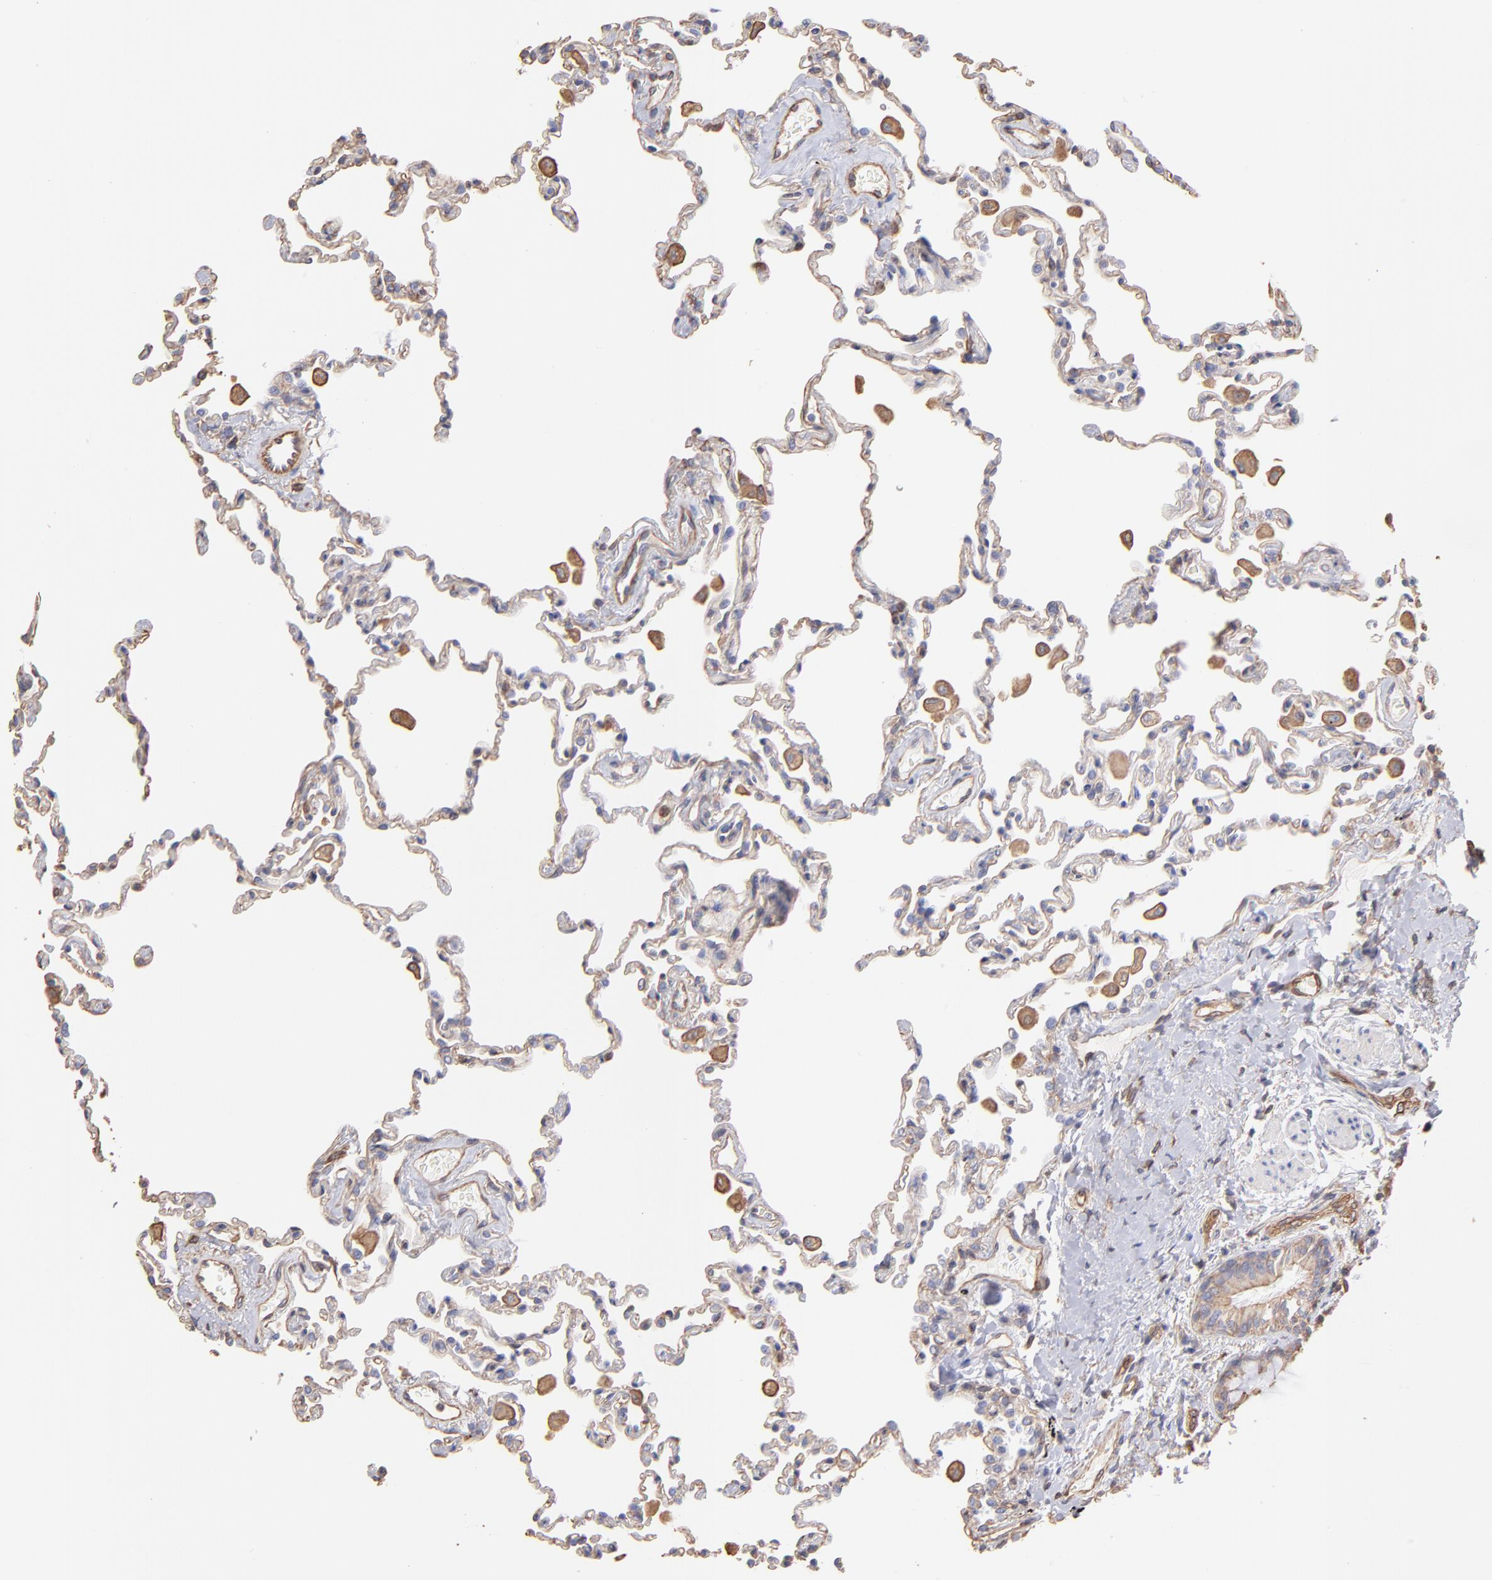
{"staining": {"intensity": "weak", "quantity": ">75%", "location": "cytoplasmic/membranous"}, "tissue": "lung", "cell_type": "Alveolar cells", "image_type": "normal", "snomed": [{"axis": "morphology", "description": "Normal tissue, NOS"}, {"axis": "topography", "description": "Lung"}], "caption": "About >75% of alveolar cells in normal lung reveal weak cytoplasmic/membranous protein positivity as visualized by brown immunohistochemical staining.", "gene": "PLEC", "patient": {"sex": "male", "age": 59}}